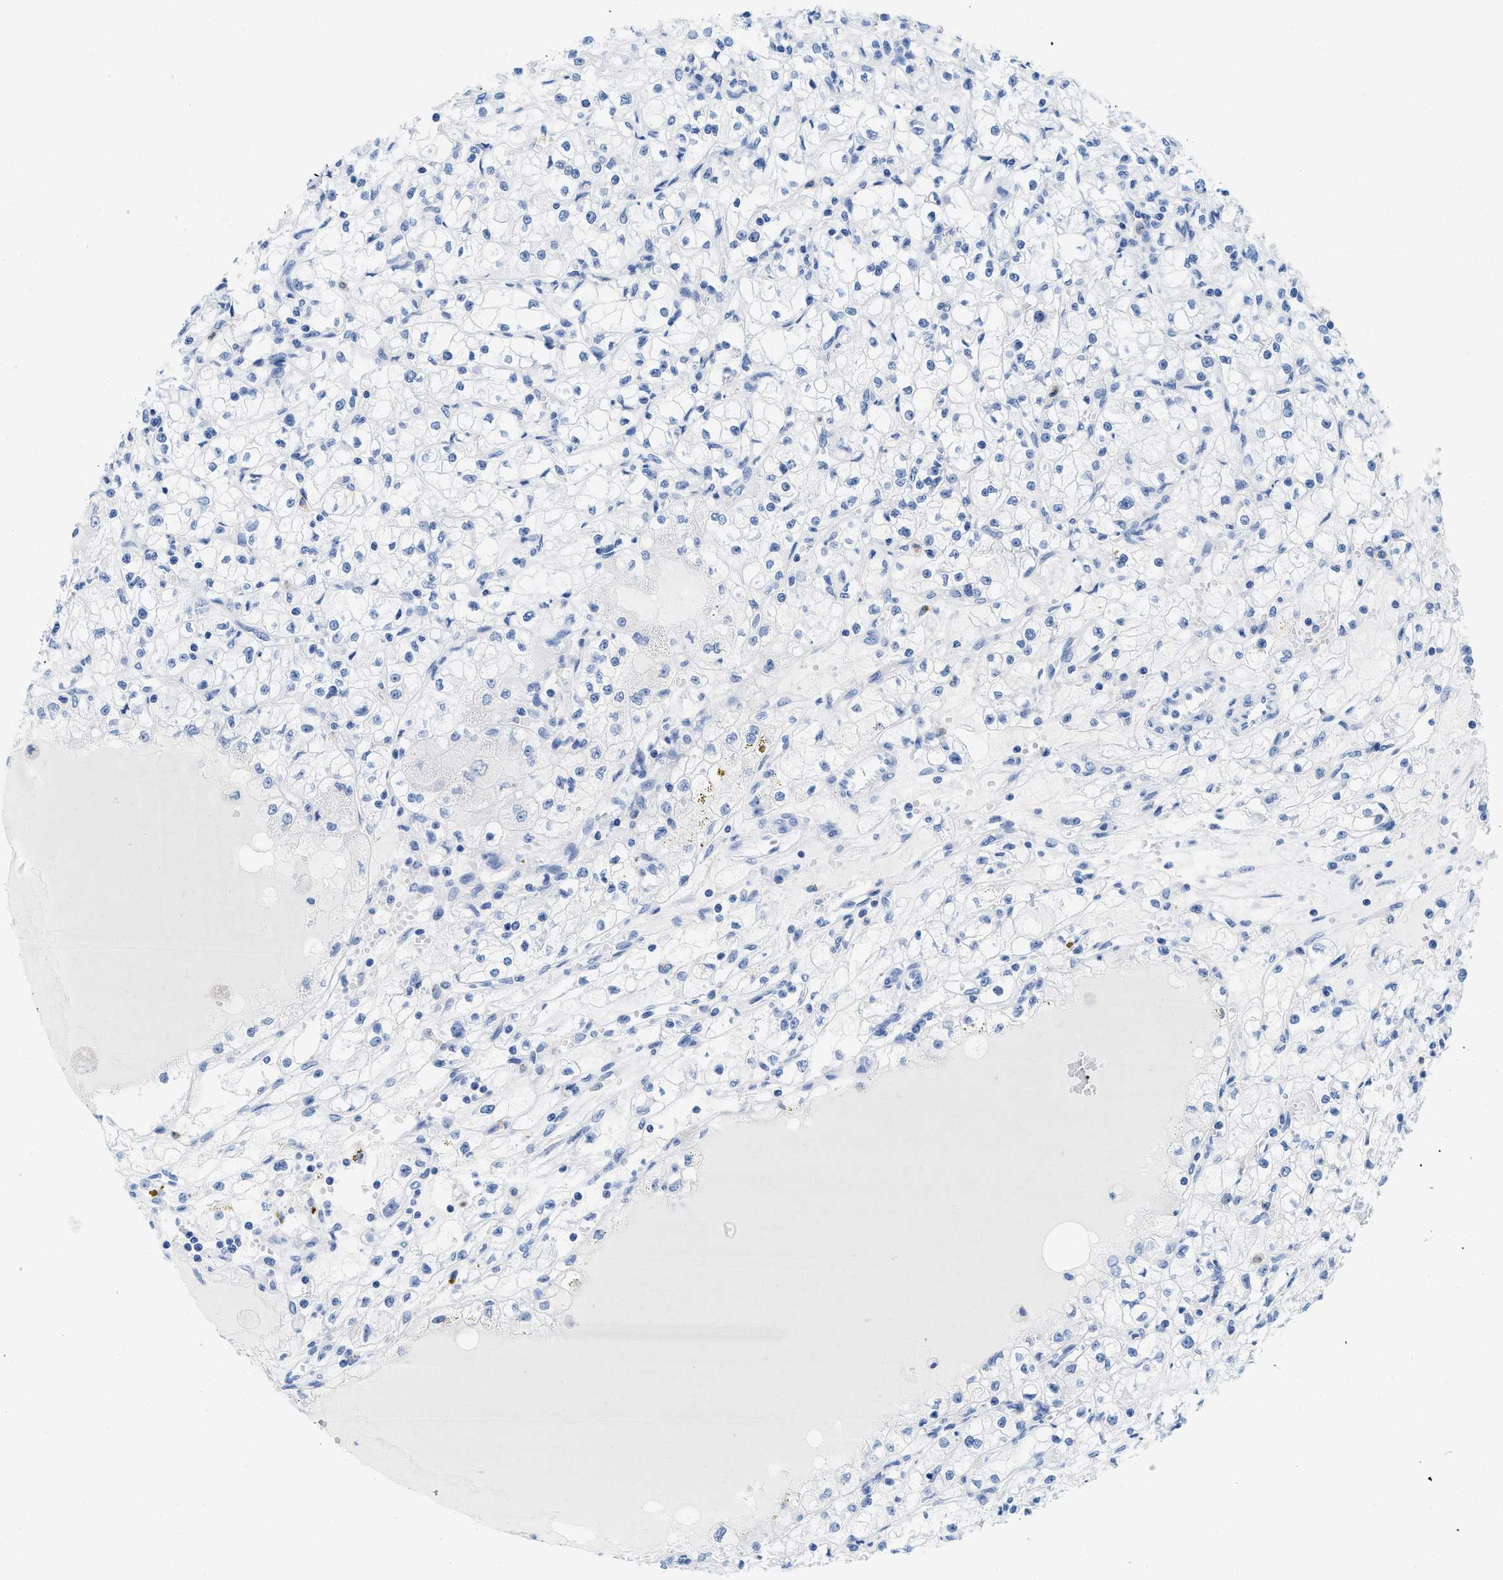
{"staining": {"intensity": "negative", "quantity": "none", "location": "none"}, "tissue": "renal cancer", "cell_type": "Tumor cells", "image_type": "cancer", "snomed": [{"axis": "morphology", "description": "Adenocarcinoma, NOS"}, {"axis": "topography", "description": "Kidney"}], "caption": "This is a histopathology image of immunohistochemistry (IHC) staining of renal cancer (adenocarcinoma), which shows no expression in tumor cells.", "gene": "CR1", "patient": {"sex": "male", "age": 56}}